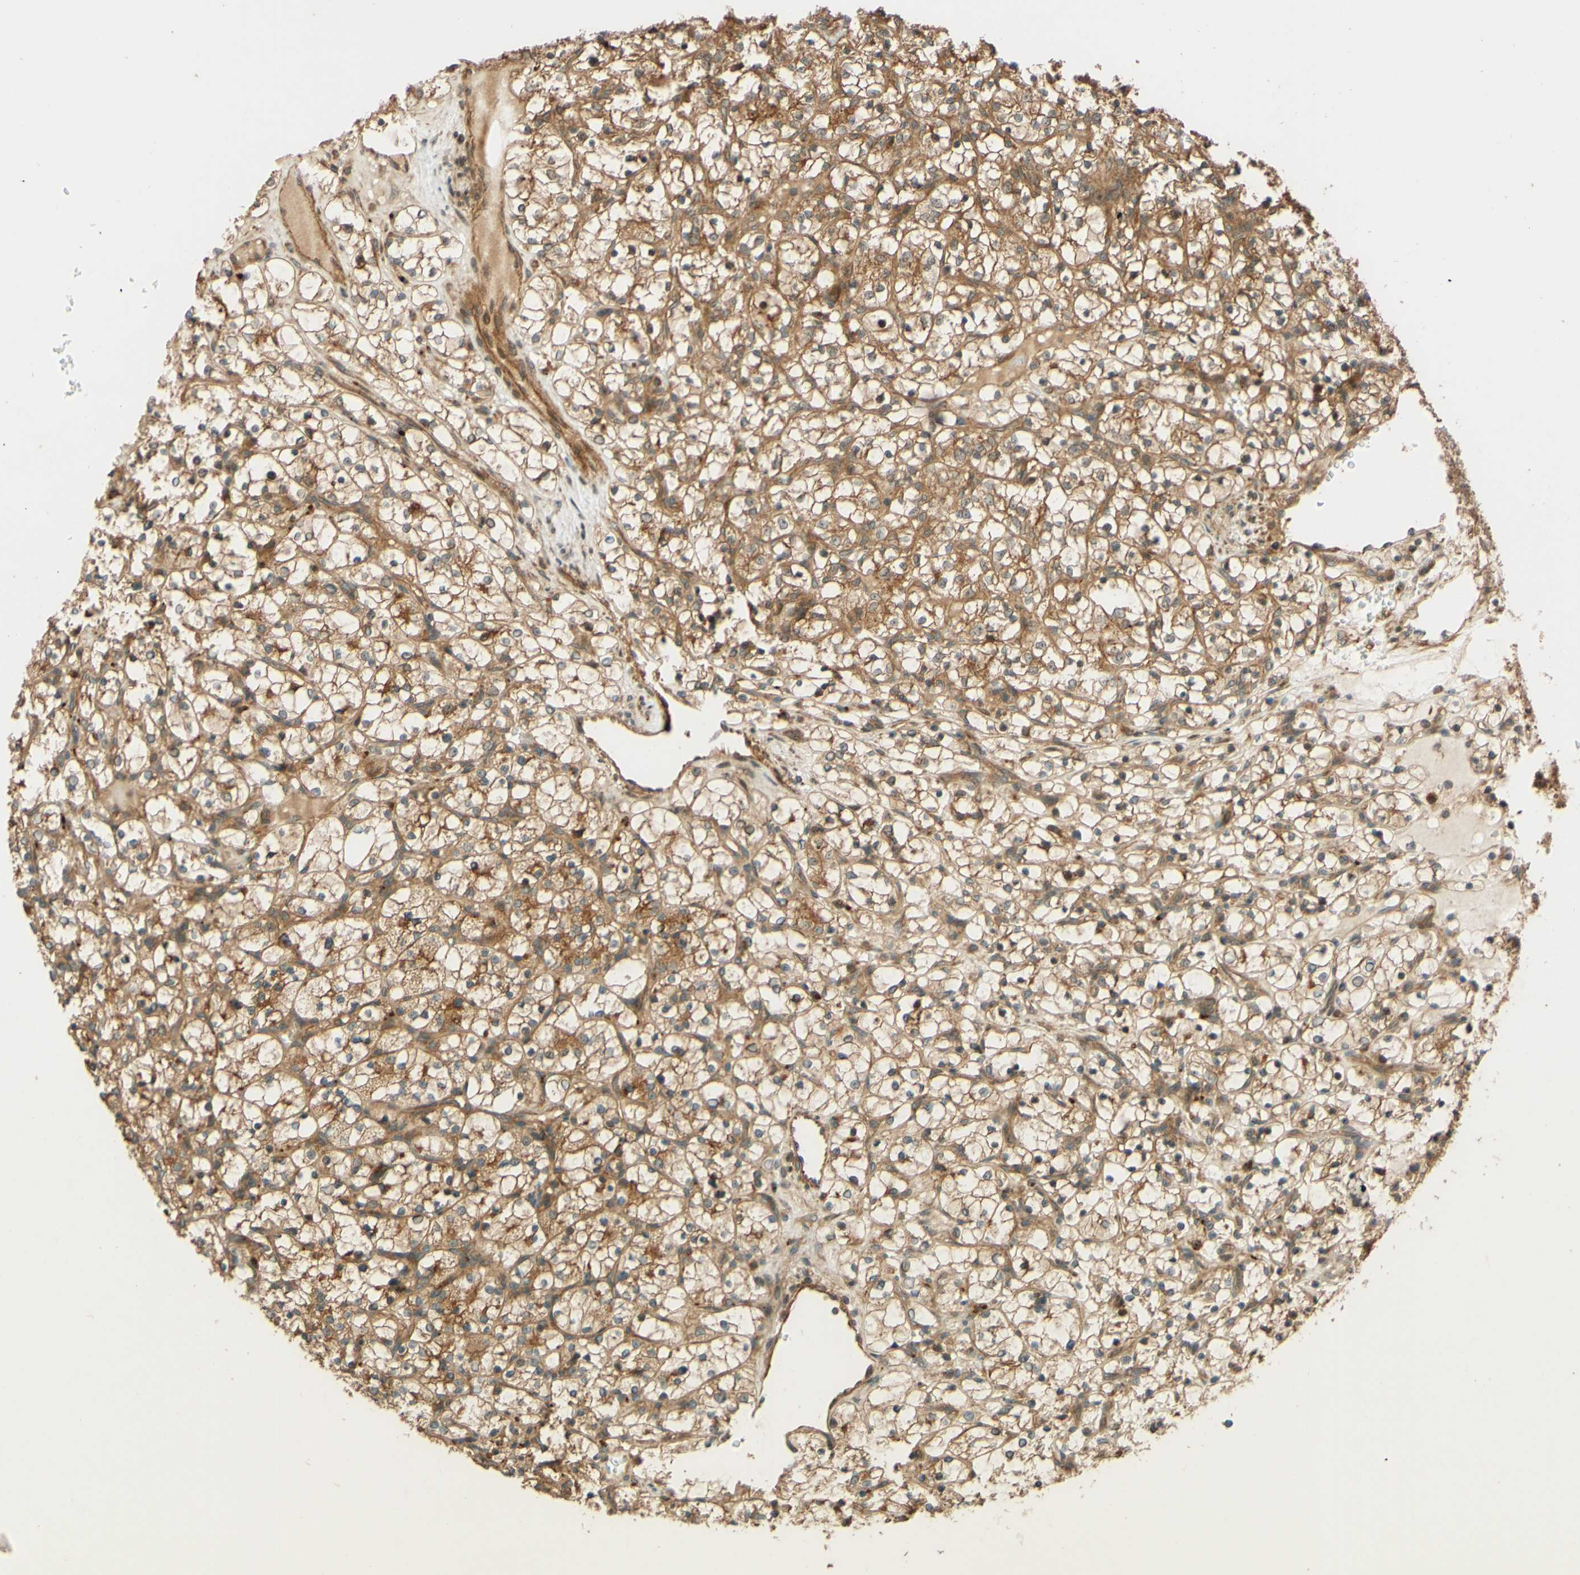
{"staining": {"intensity": "moderate", "quantity": ">75%", "location": "cytoplasmic/membranous"}, "tissue": "renal cancer", "cell_type": "Tumor cells", "image_type": "cancer", "snomed": [{"axis": "morphology", "description": "Adenocarcinoma, NOS"}, {"axis": "topography", "description": "Kidney"}], "caption": "Renal cancer (adenocarcinoma) stained with a brown dye shows moderate cytoplasmic/membranous positive positivity in approximately >75% of tumor cells.", "gene": "RNF19A", "patient": {"sex": "female", "age": 69}}